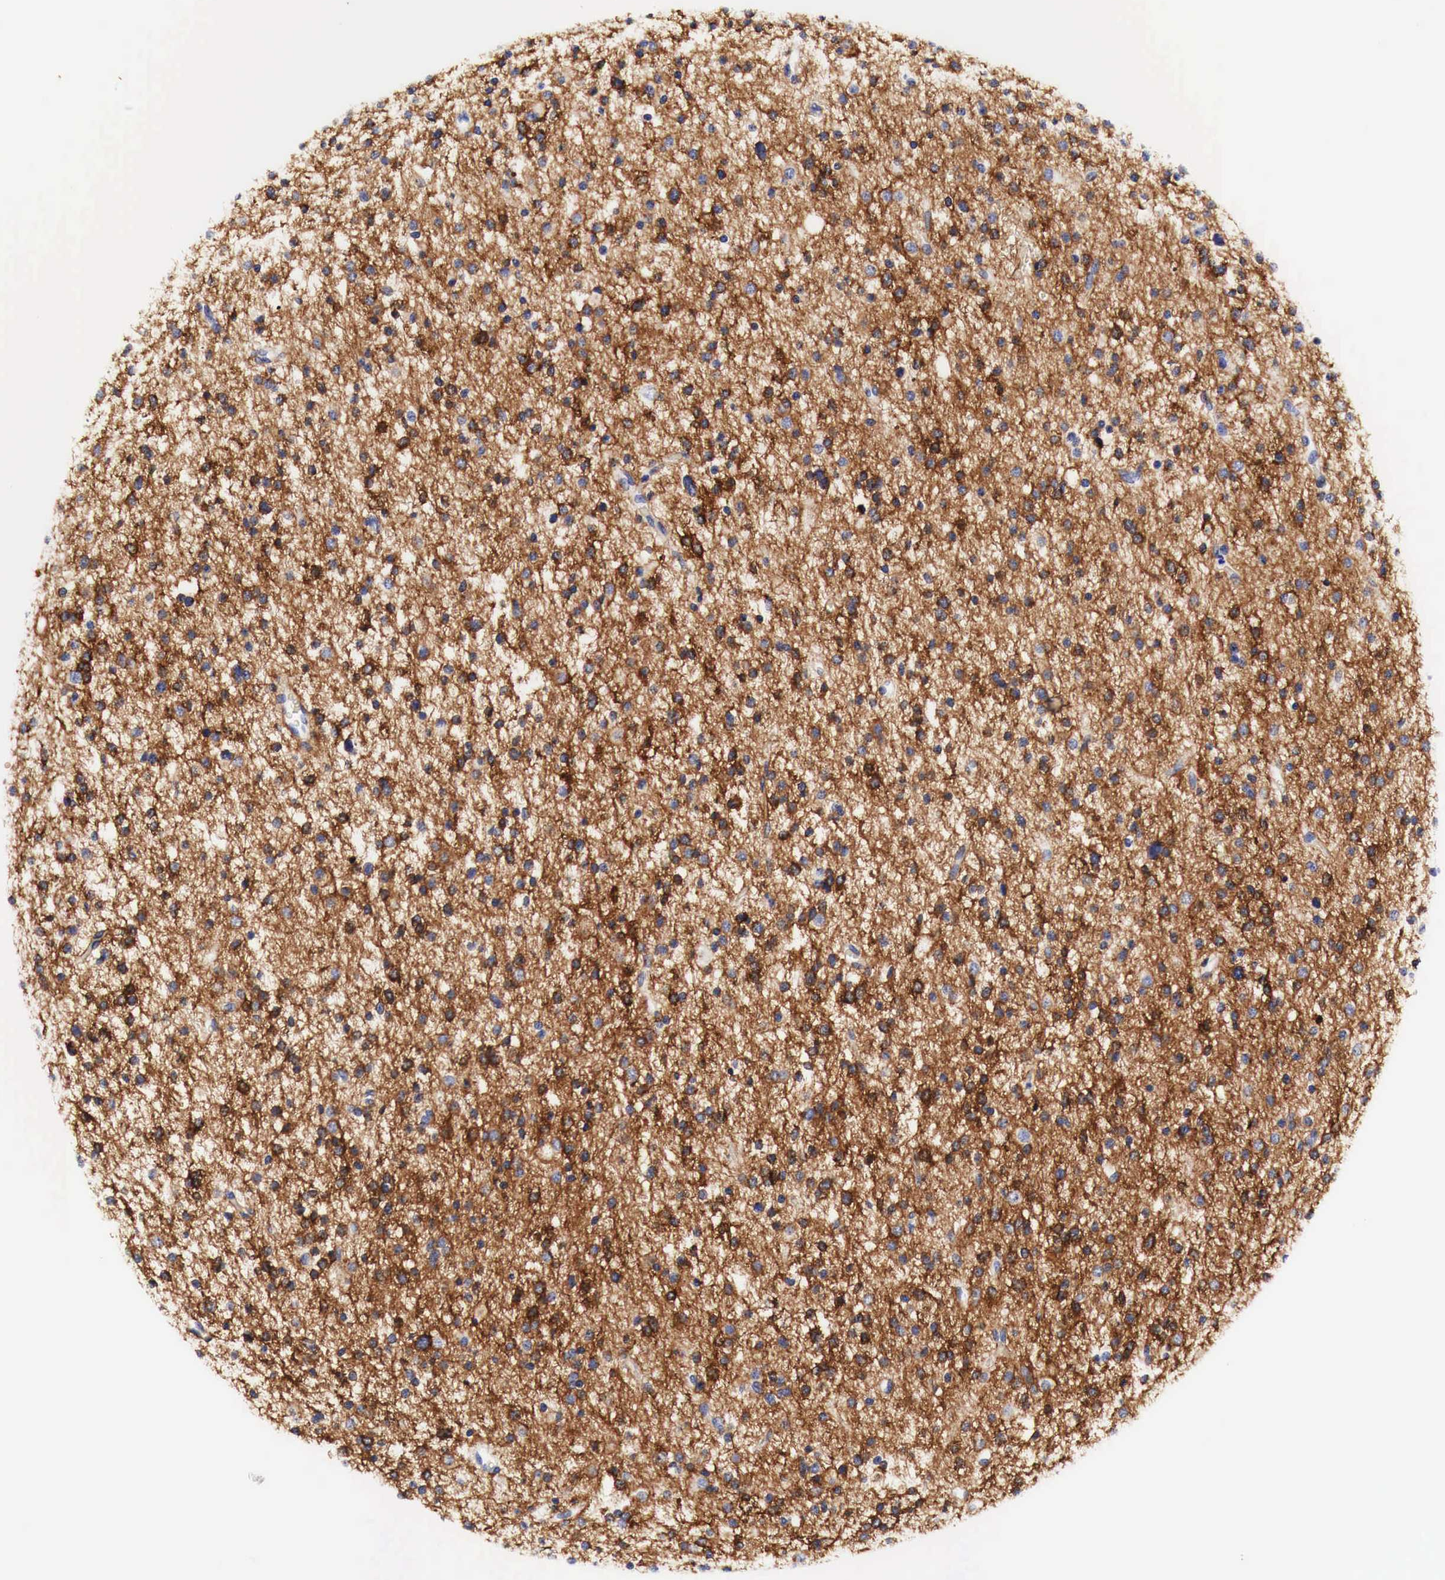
{"staining": {"intensity": "strong", "quantity": ">75%", "location": "cytoplasmic/membranous"}, "tissue": "glioma", "cell_type": "Tumor cells", "image_type": "cancer", "snomed": [{"axis": "morphology", "description": "Glioma, malignant, Low grade"}, {"axis": "topography", "description": "Brain"}], "caption": "Malignant glioma (low-grade) tissue demonstrates strong cytoplasmic/membranous expression in approximately >75% of tumor cells", "gene": "EGFR", "patient": {"sex": "female", "age": 36}}